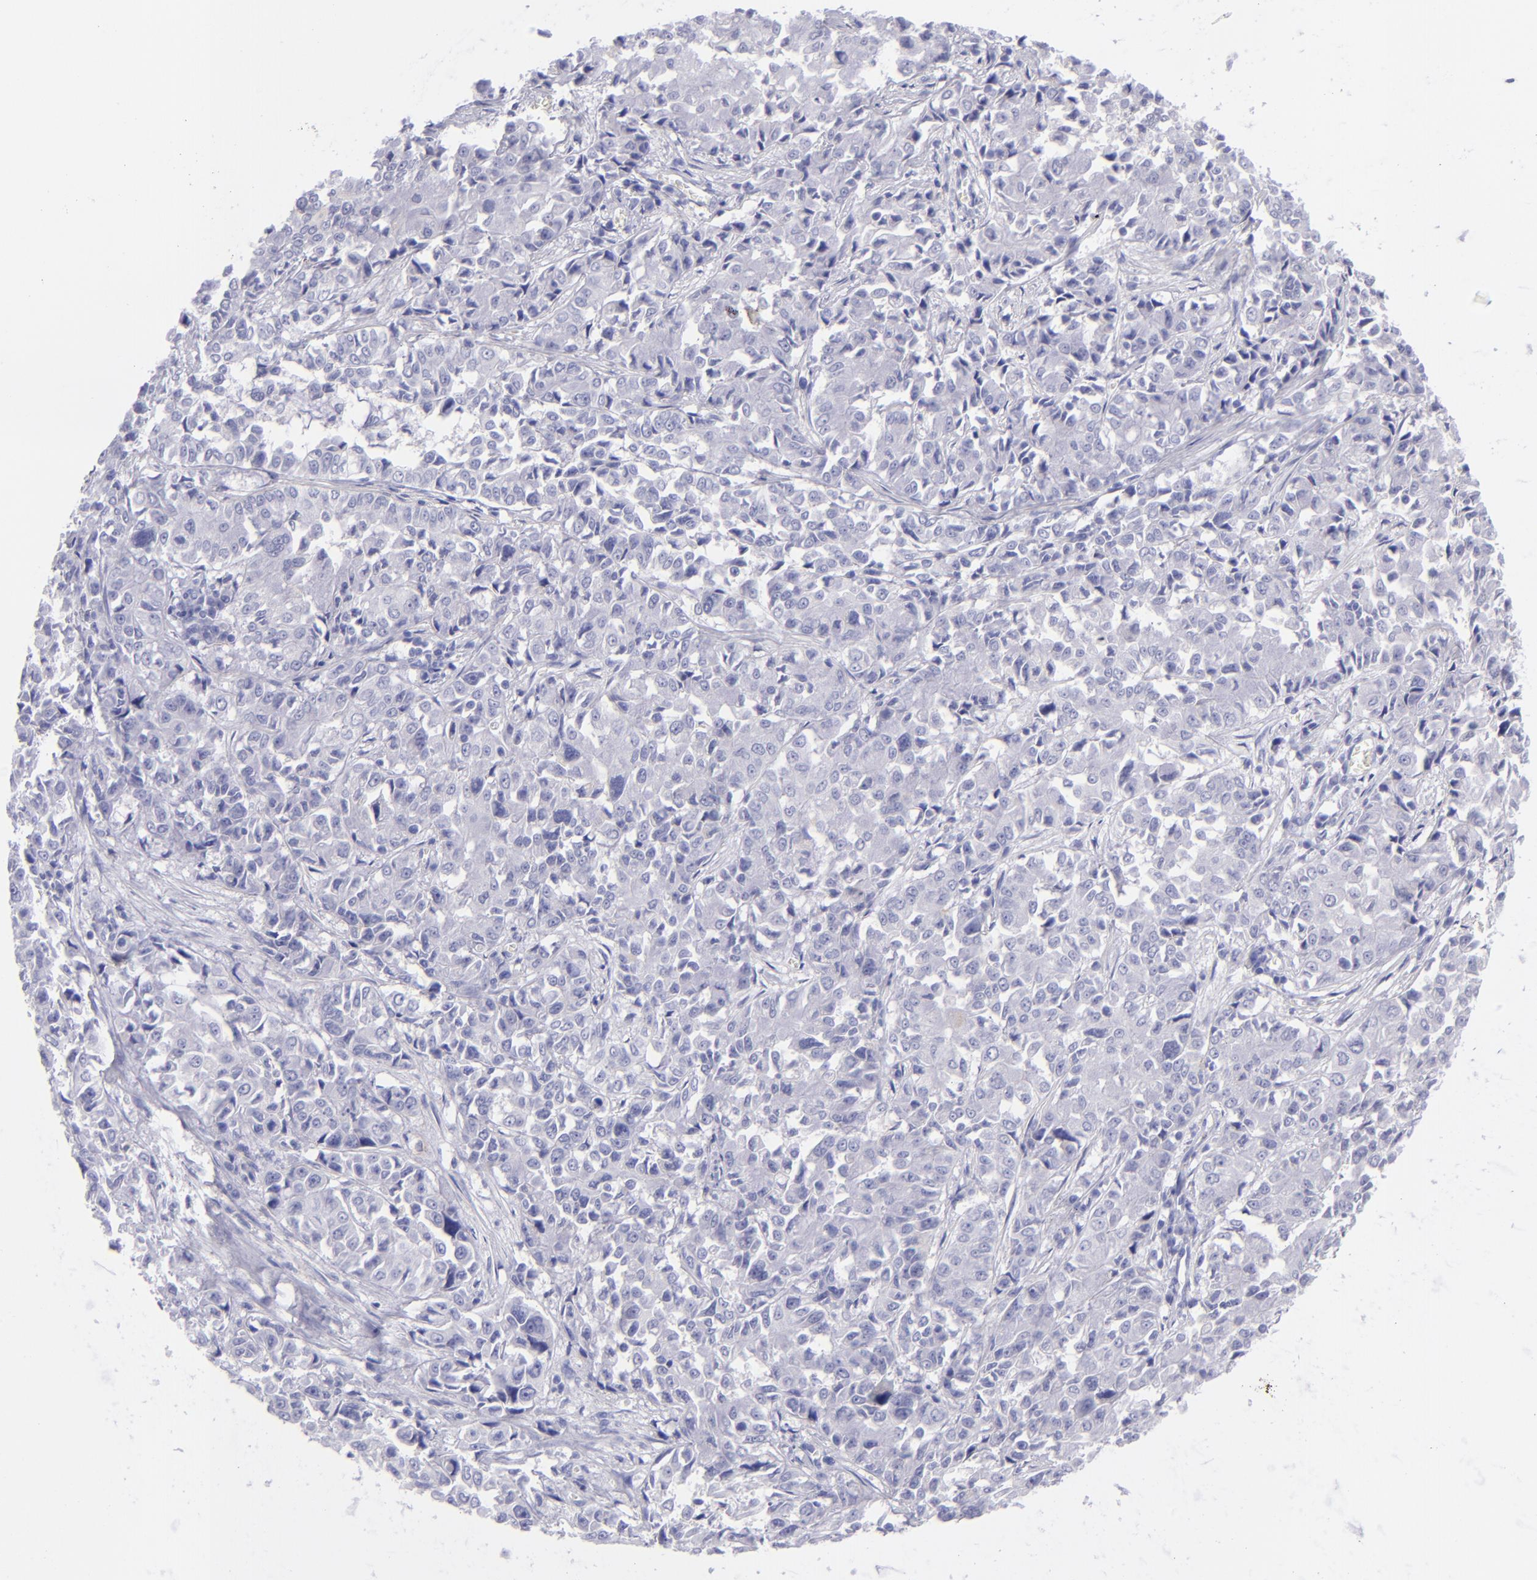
{"staining": {"intensity": "negative", "quantity": "none", "location": "none"}, "tissue": "pancreatic cancer", "cell_type": "Tumor cells", "image_type": "cancer", "snomed": [{"axis": "morphology", "description": "Adenocarcinoma, NOS"}, {"axis": "topography", "description": "Pancreas"}], "caption": "Tumor cells are negative for brown protein staining in pancreatic cancer.", "gene": "CD82", "patient": {"sex": "female", "age": 52}}